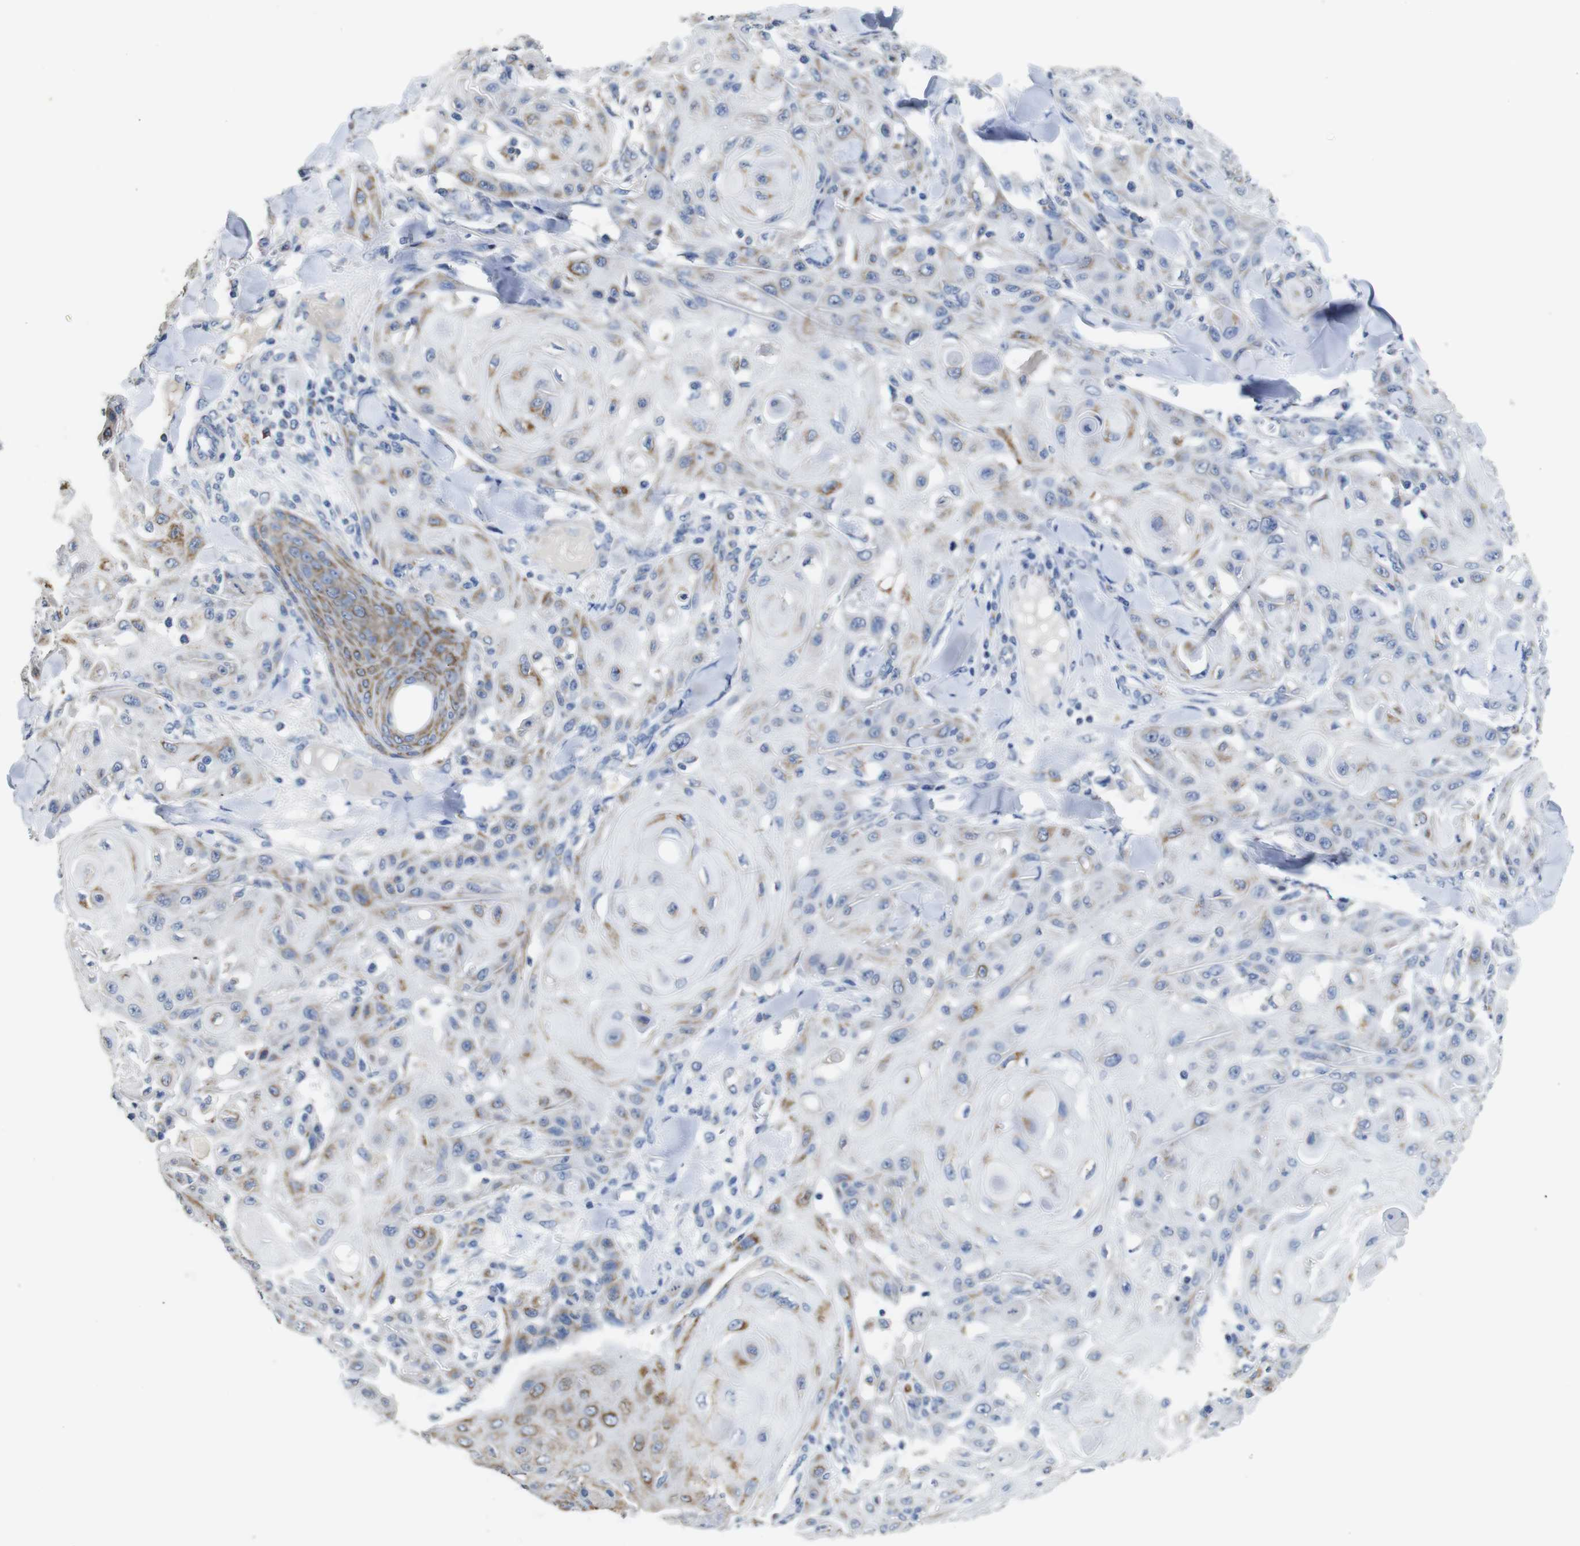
{"staining": {"intensity": "moderate", "quantity": "25%-75%", "location": "cytoplasmic/membranous"}, "tissue": "skin cancer", "cell_type": "Tumor cells", "image_type": "cancer", "snomed": [{"axis": "morphology", "description": "Squamous cell carcinoma, NOS"}, {"axis": "topography", "description": "Skin"}], "caption": "The micrograph exhibits staining of squamous cell carcinoma (skin), revealing moderate cytoplasmic/membranous protein expression (brown color) within tumor cells.", "gene": "MAOA", "patient": {"sex": "male", "age": 24}}